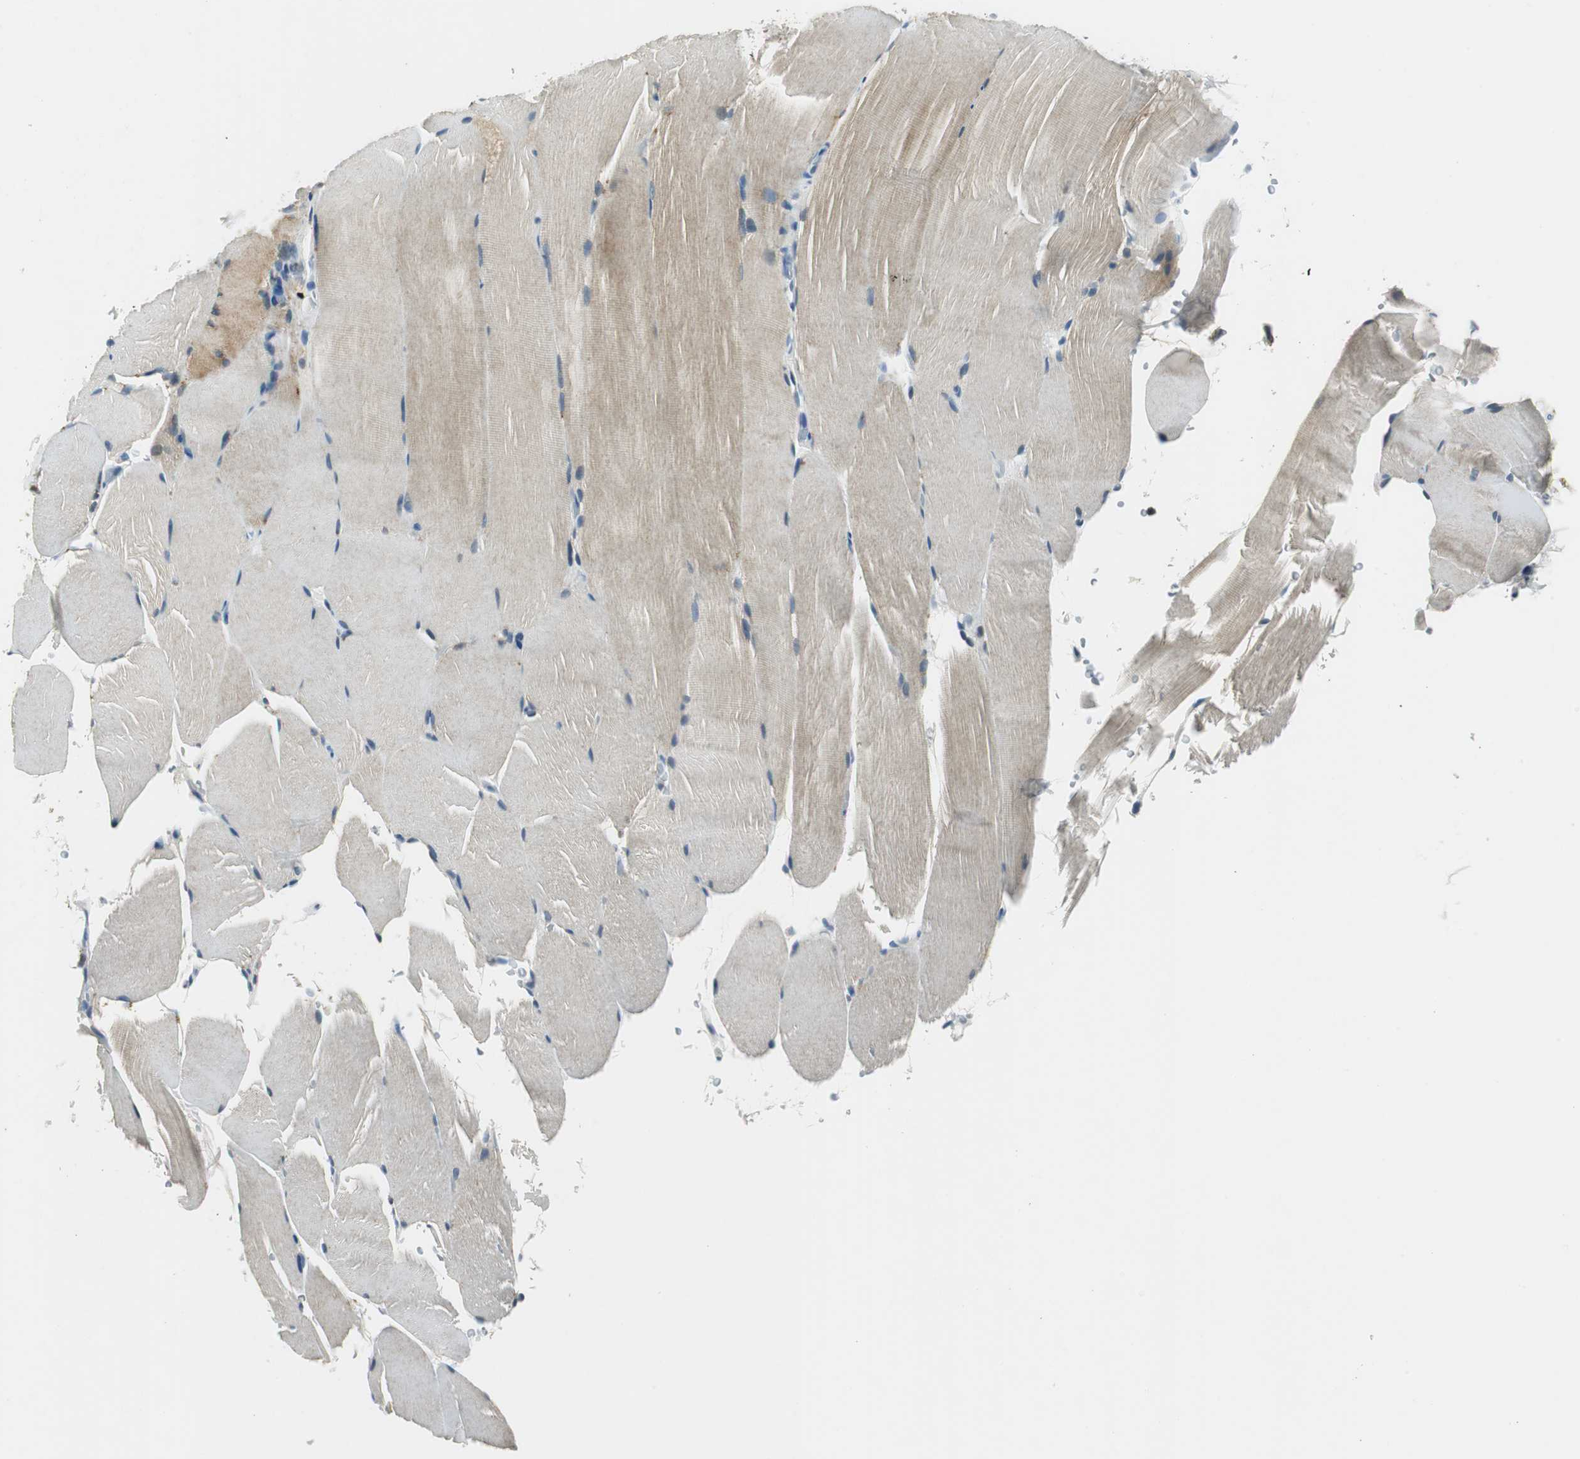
{"staining": {"intensity": "weak", "quantity": "<25%", "location": "cytoplasmic/membranous"}, "tissue": "skeletal muscle", "cell_type": "Myocytes", "image_type": "normal", "snomed": [{"axis": "morphology", "description": "Normal tissue, NOS"}, {"axis": "topography", "description": "Skeletal muscle"}, {"axis": "topography", "description": "Parathyroid gland"}], "caption": "IHC of benign skeletal muscle reveals no positivity in myocytes.", "gene": "ME1", "patient": {"sex": "female", "age": 37}}